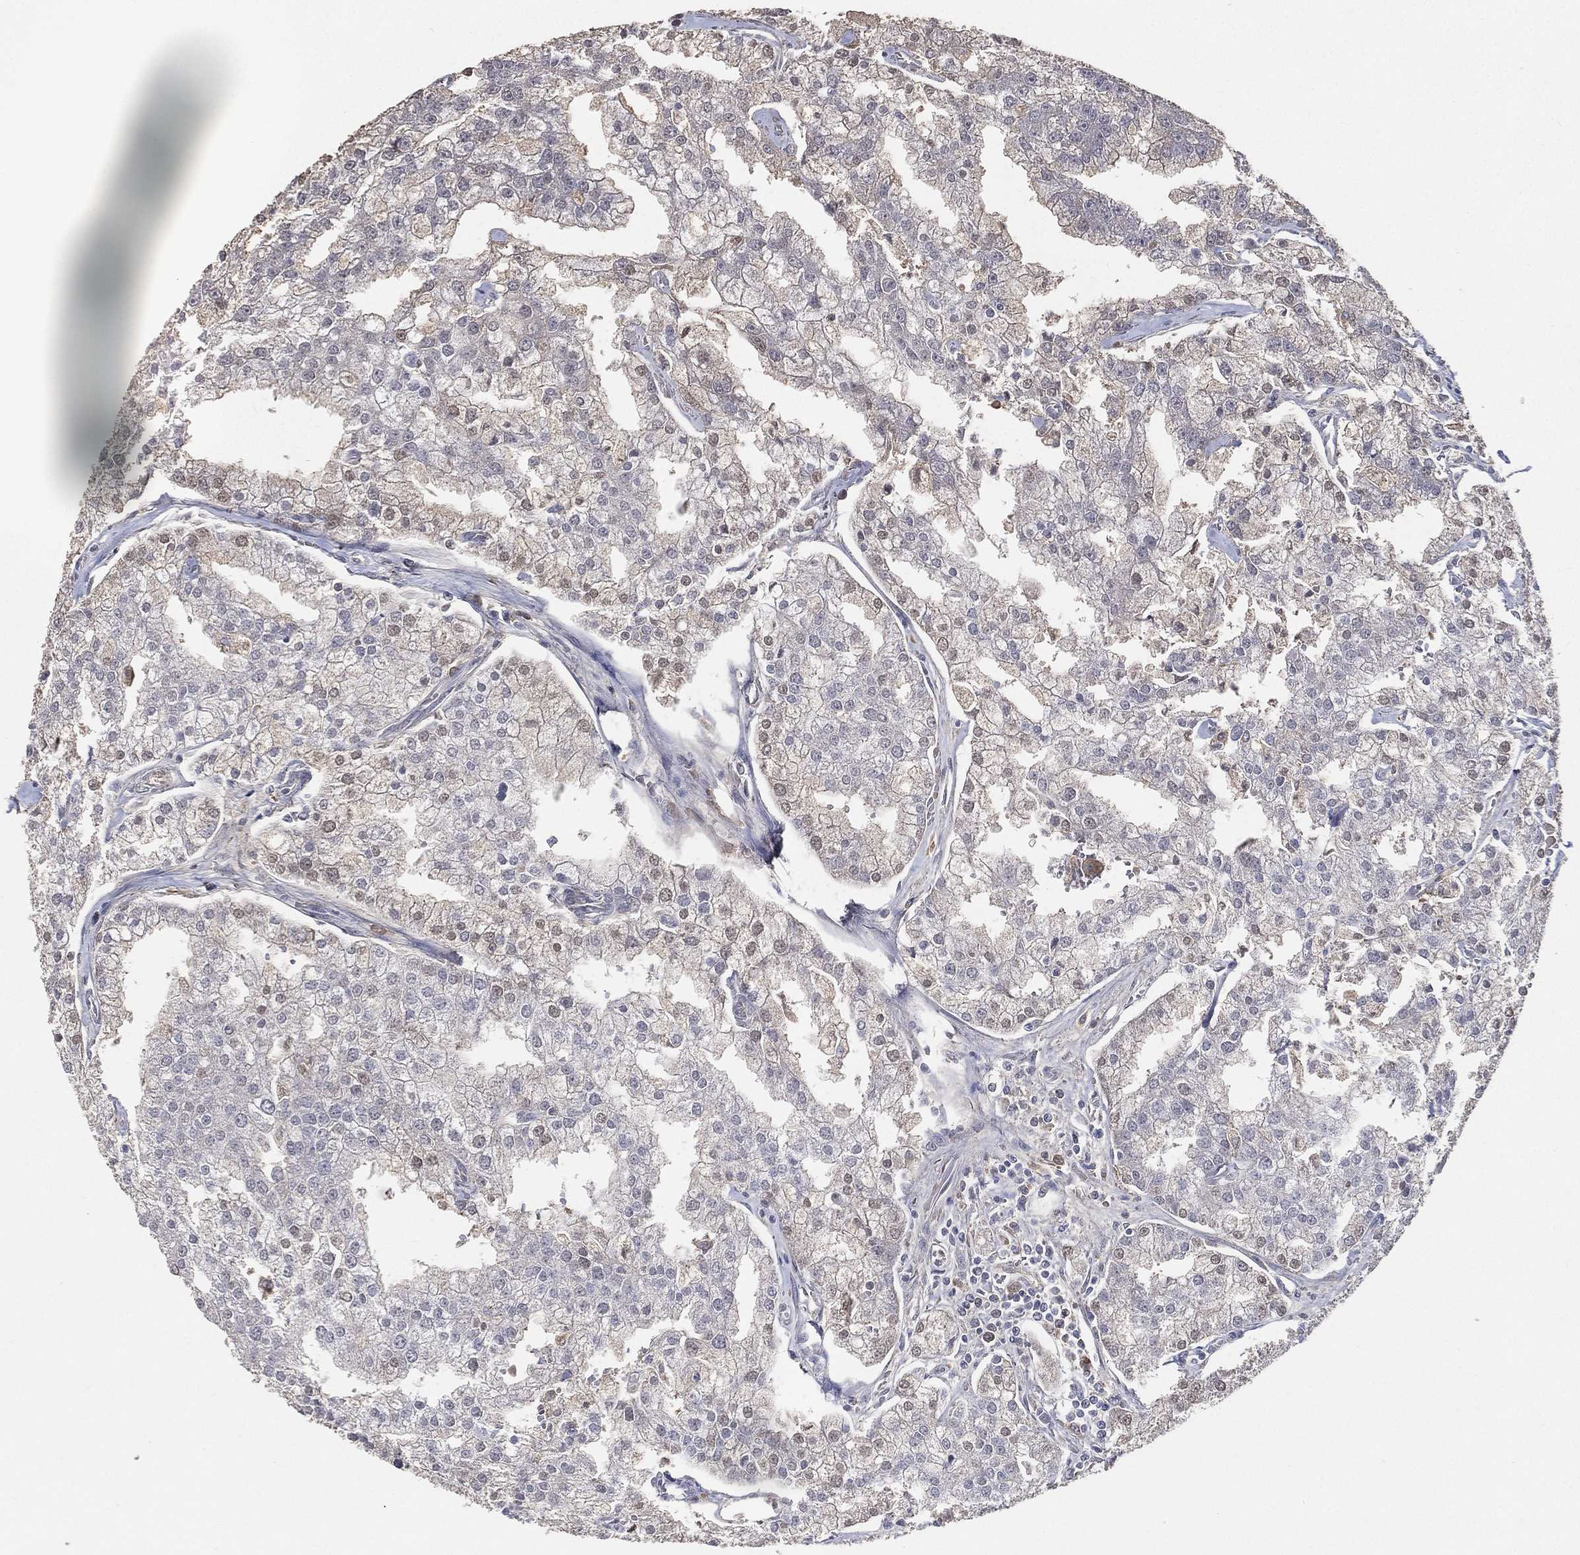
{"staining": {"intensity": "negative", "quantity": "none", "location": "none"}, "tissue": "prostate cancer", "cell_type": "Tumor cells", "image_type": "cancer", "snomed": [{"axis": "morphology", "description": "Adenocarcinoma, NOS"}, {"axis": "topography", "description": "Prostate"}], "caption": "Tumor cells are negative for protein expression in human prostate cancer. (DAB immunohistochemistry (IHC) visualized using brightfield microscopy, high magnification).", "gene": "SNAP25", "patient": {"sex": "male", "age": 70}}